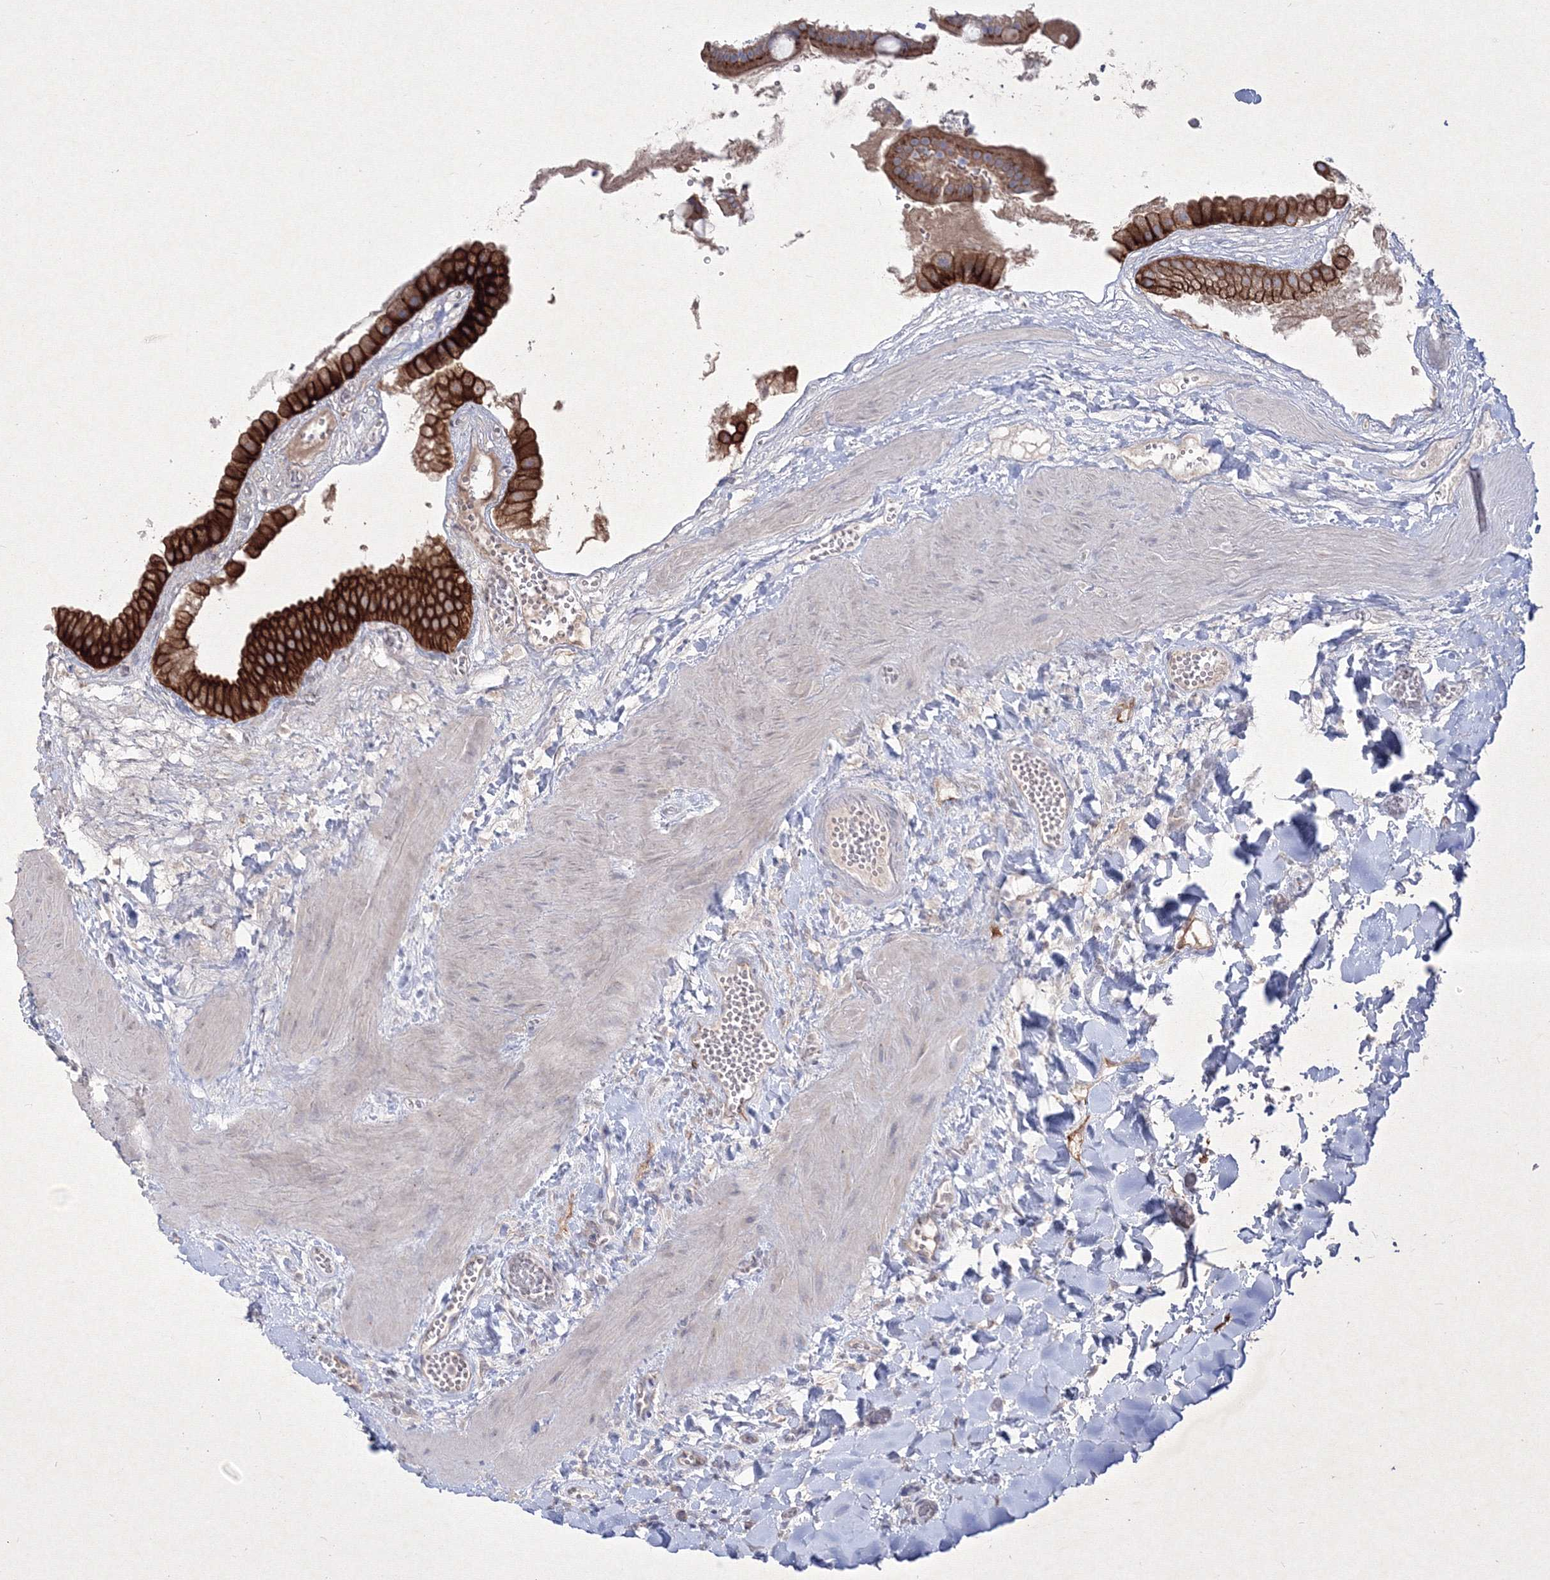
{"staining": {"intensity": "strong", "quantity": ">75%", "location": "cytoplasmic/membranous"}, "tissue": "gallbladder", "cell_type": "Glandular cells", "image_type": "normal", "snomed": [{"axis": "morphology", "description": "Normal tissue, NOS"}, {"axis": "topography", "description": "Gallbladder"}], "caption": "Protein expression by immunohistochemistry shows strong cytoplasmic/membranous staining in about >75% of glandular cells in benign gallbladder.", "gene": "TMEM139", "patient": {"sex": "male", "age": 55}}